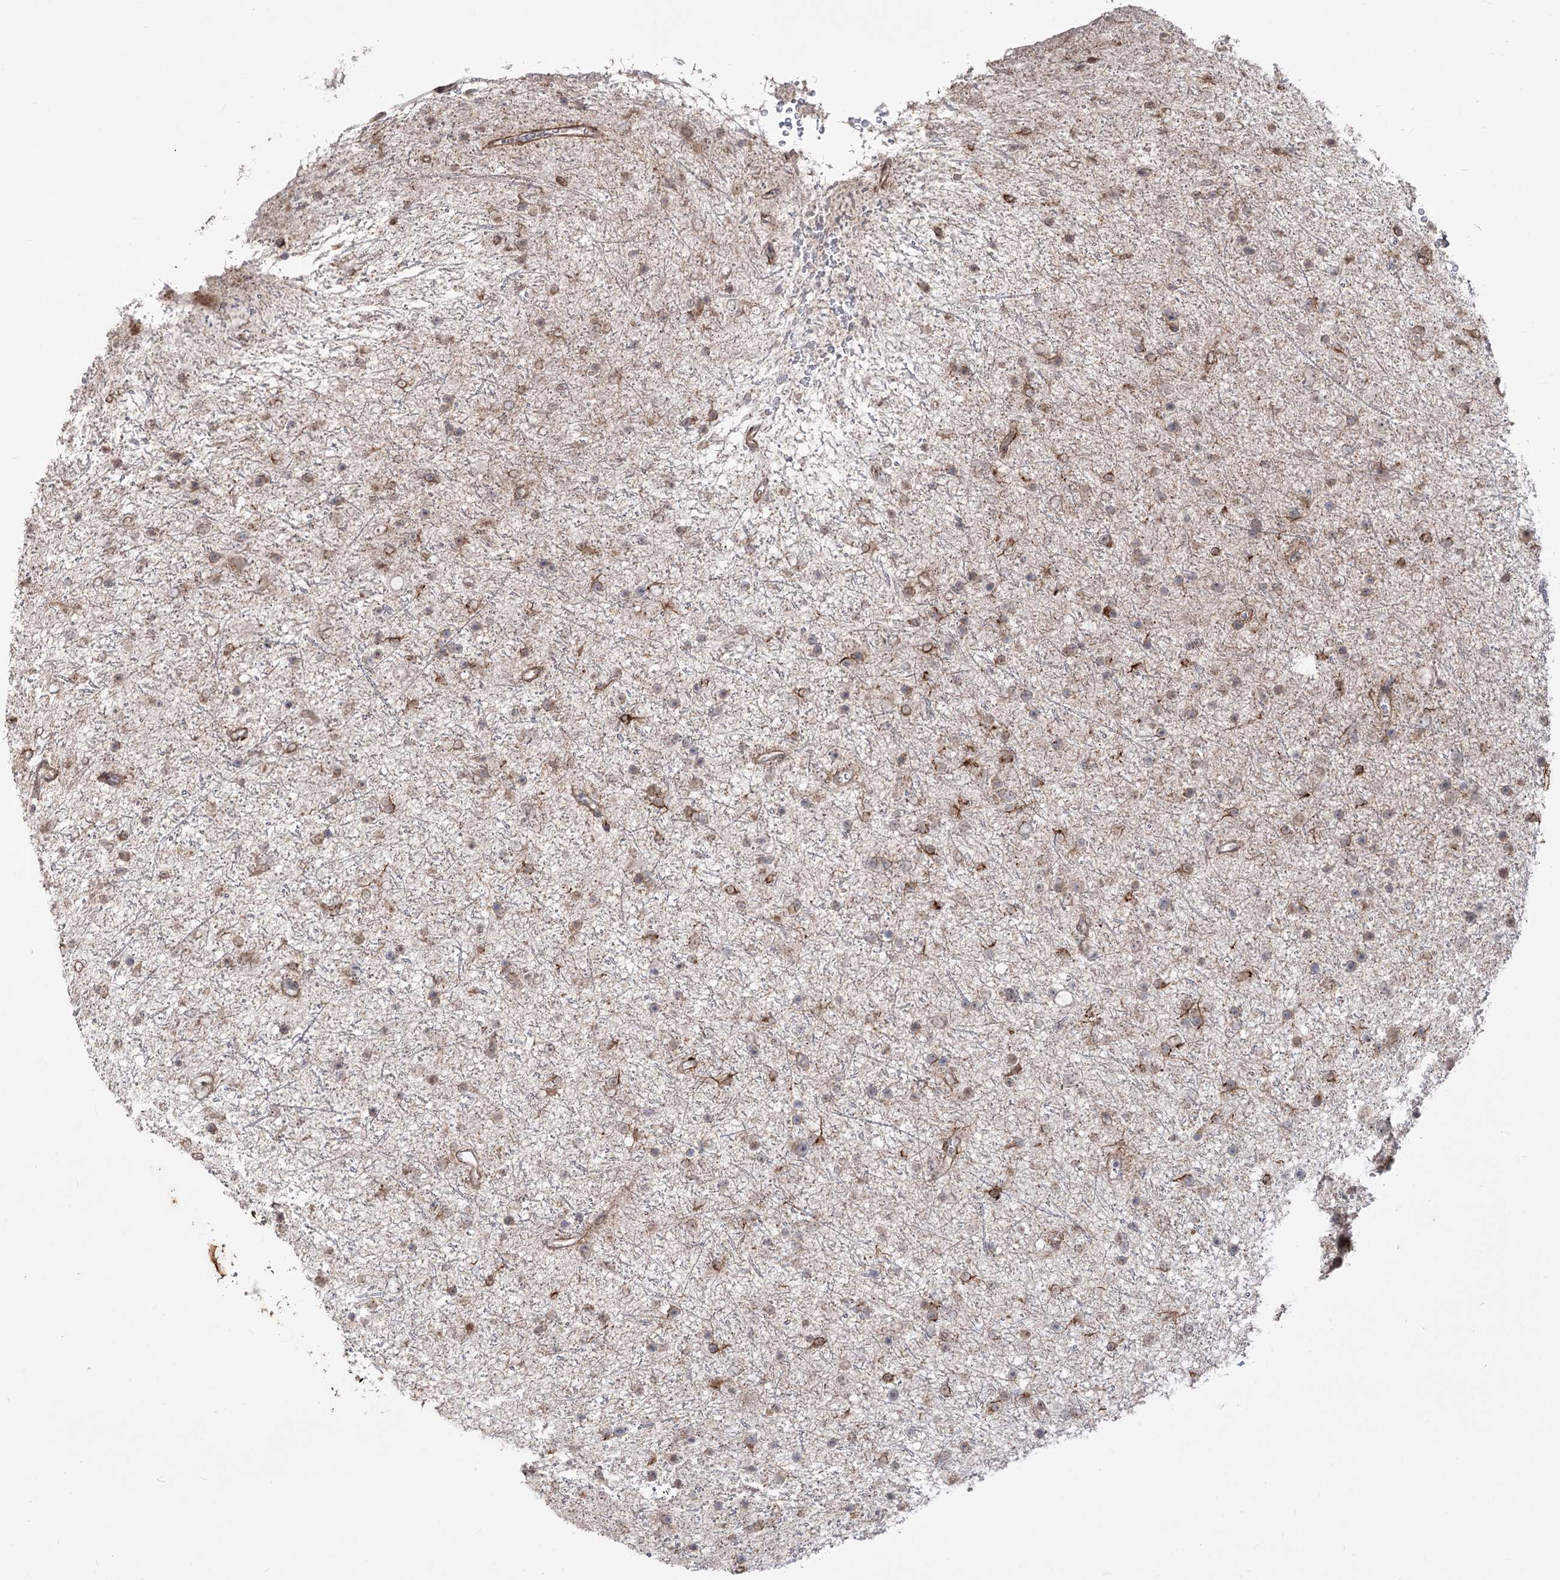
{"staining": {"intensity": "moderate", "quantity": ">75%", "location": "cytoplasmic/membranous"}, "tissue": "glioma", "cell_type": "Tumor cells", "image_type": "cancer", "snomed": [{"axis": "morphology", "description": "Glioma, malignant, Low grade"}, {"axis": "topography", "description": "Cerebral cortex"}], "caption": "Glioma stained with immunohistochemistry reveals moderate cytoplasmic/membranous staining in about >75% of tumor cells.", "gene": "ZSCAN23", "patient": {"sex": "female", "age": 39}}